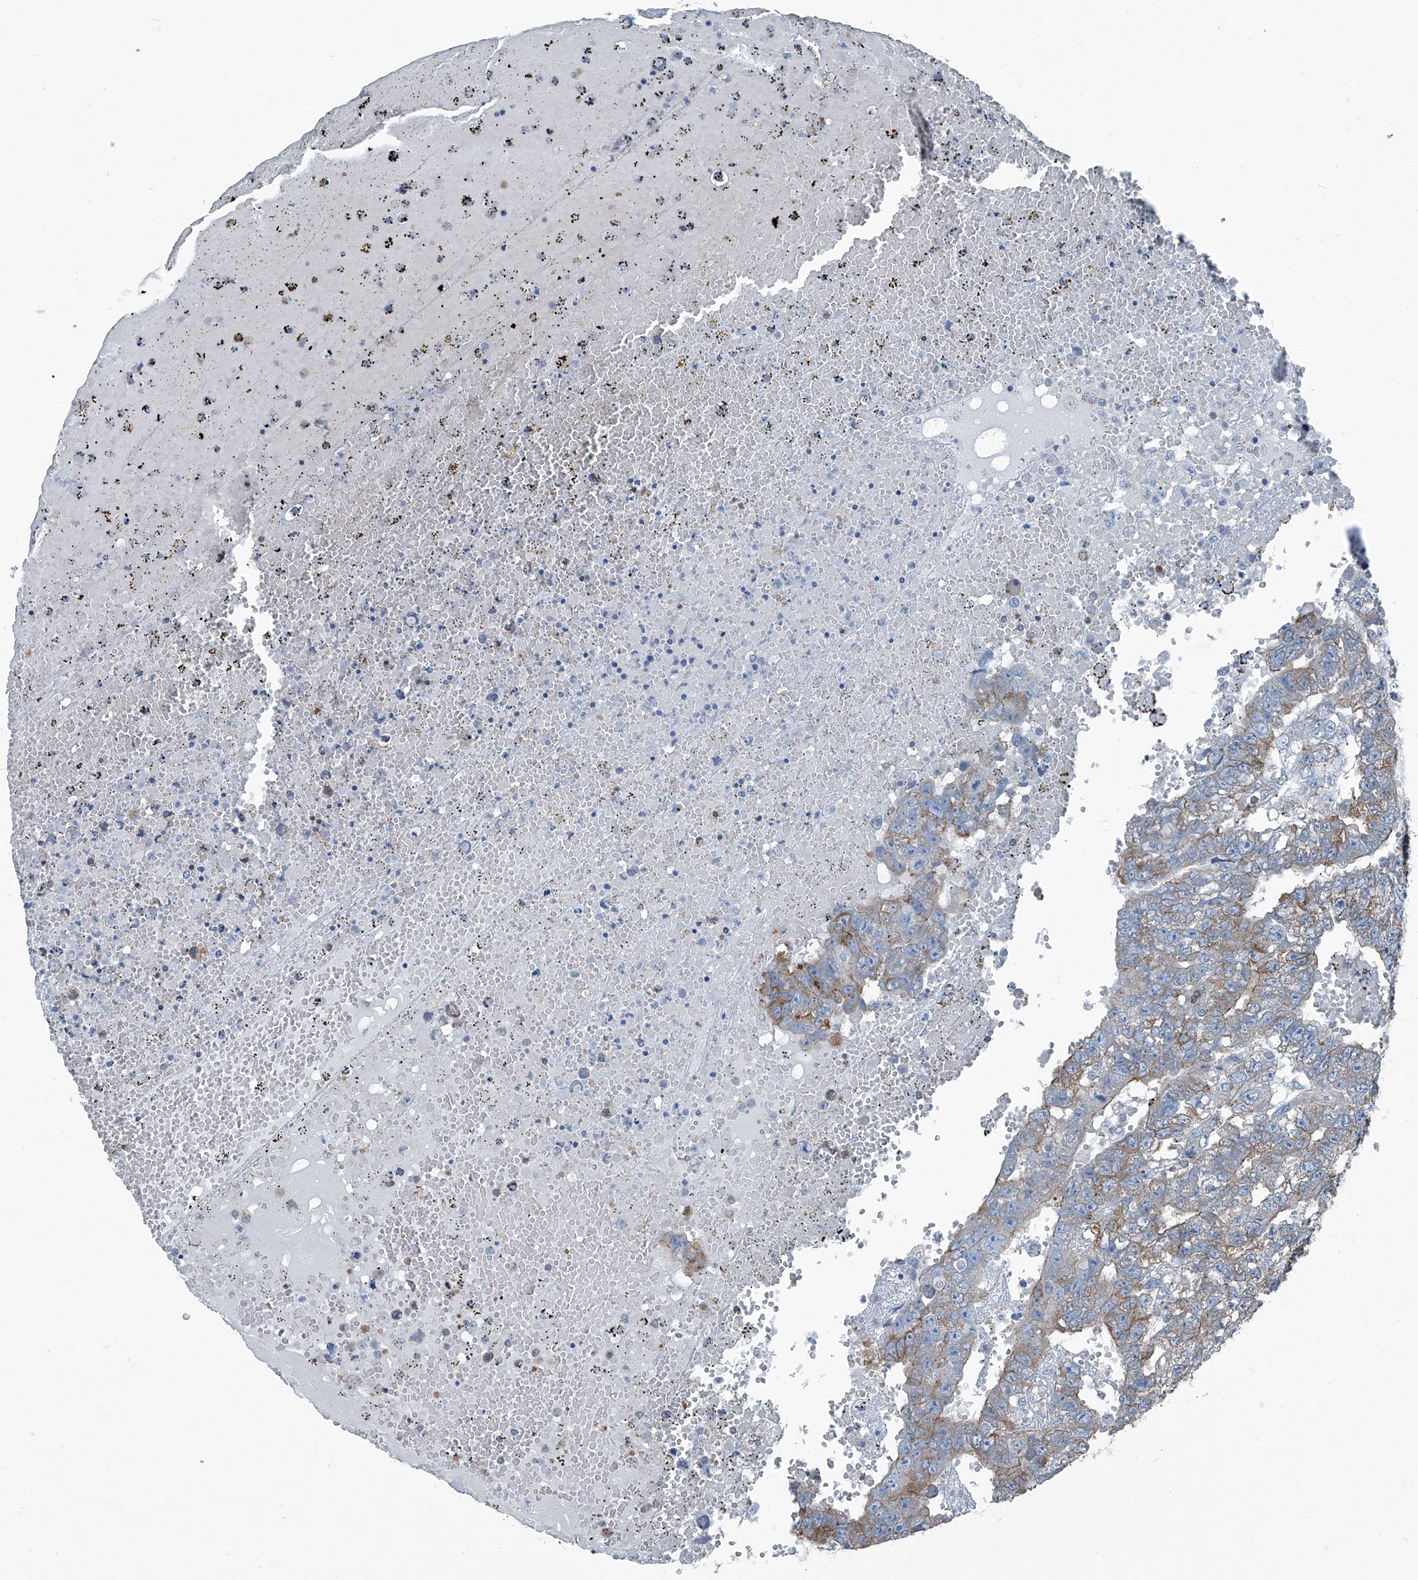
{"staining": {"intensity": "weak", "quantity": "<25%", "location": "cytoplasmic/membranous"}, "tissue": "testis cancer", "cell_type": "Tumor cells", "image_type": "cancer", "snomed": [{"axis": "morphology", "description": "Carcinoma, Embryonal, NOS"}, {"axis": "topography", "description": "Testis"}], "caption": "Tumor cells show no significant protein expression in testis embryonal carcinoma. (Brightfield microscopy of DAB (3,3'-diaminobenzidine) immunohistochemistry (IHC) at high magnification).", "gene": "SEPTIN7", "patient": {"sex": "male", "age": 25}}